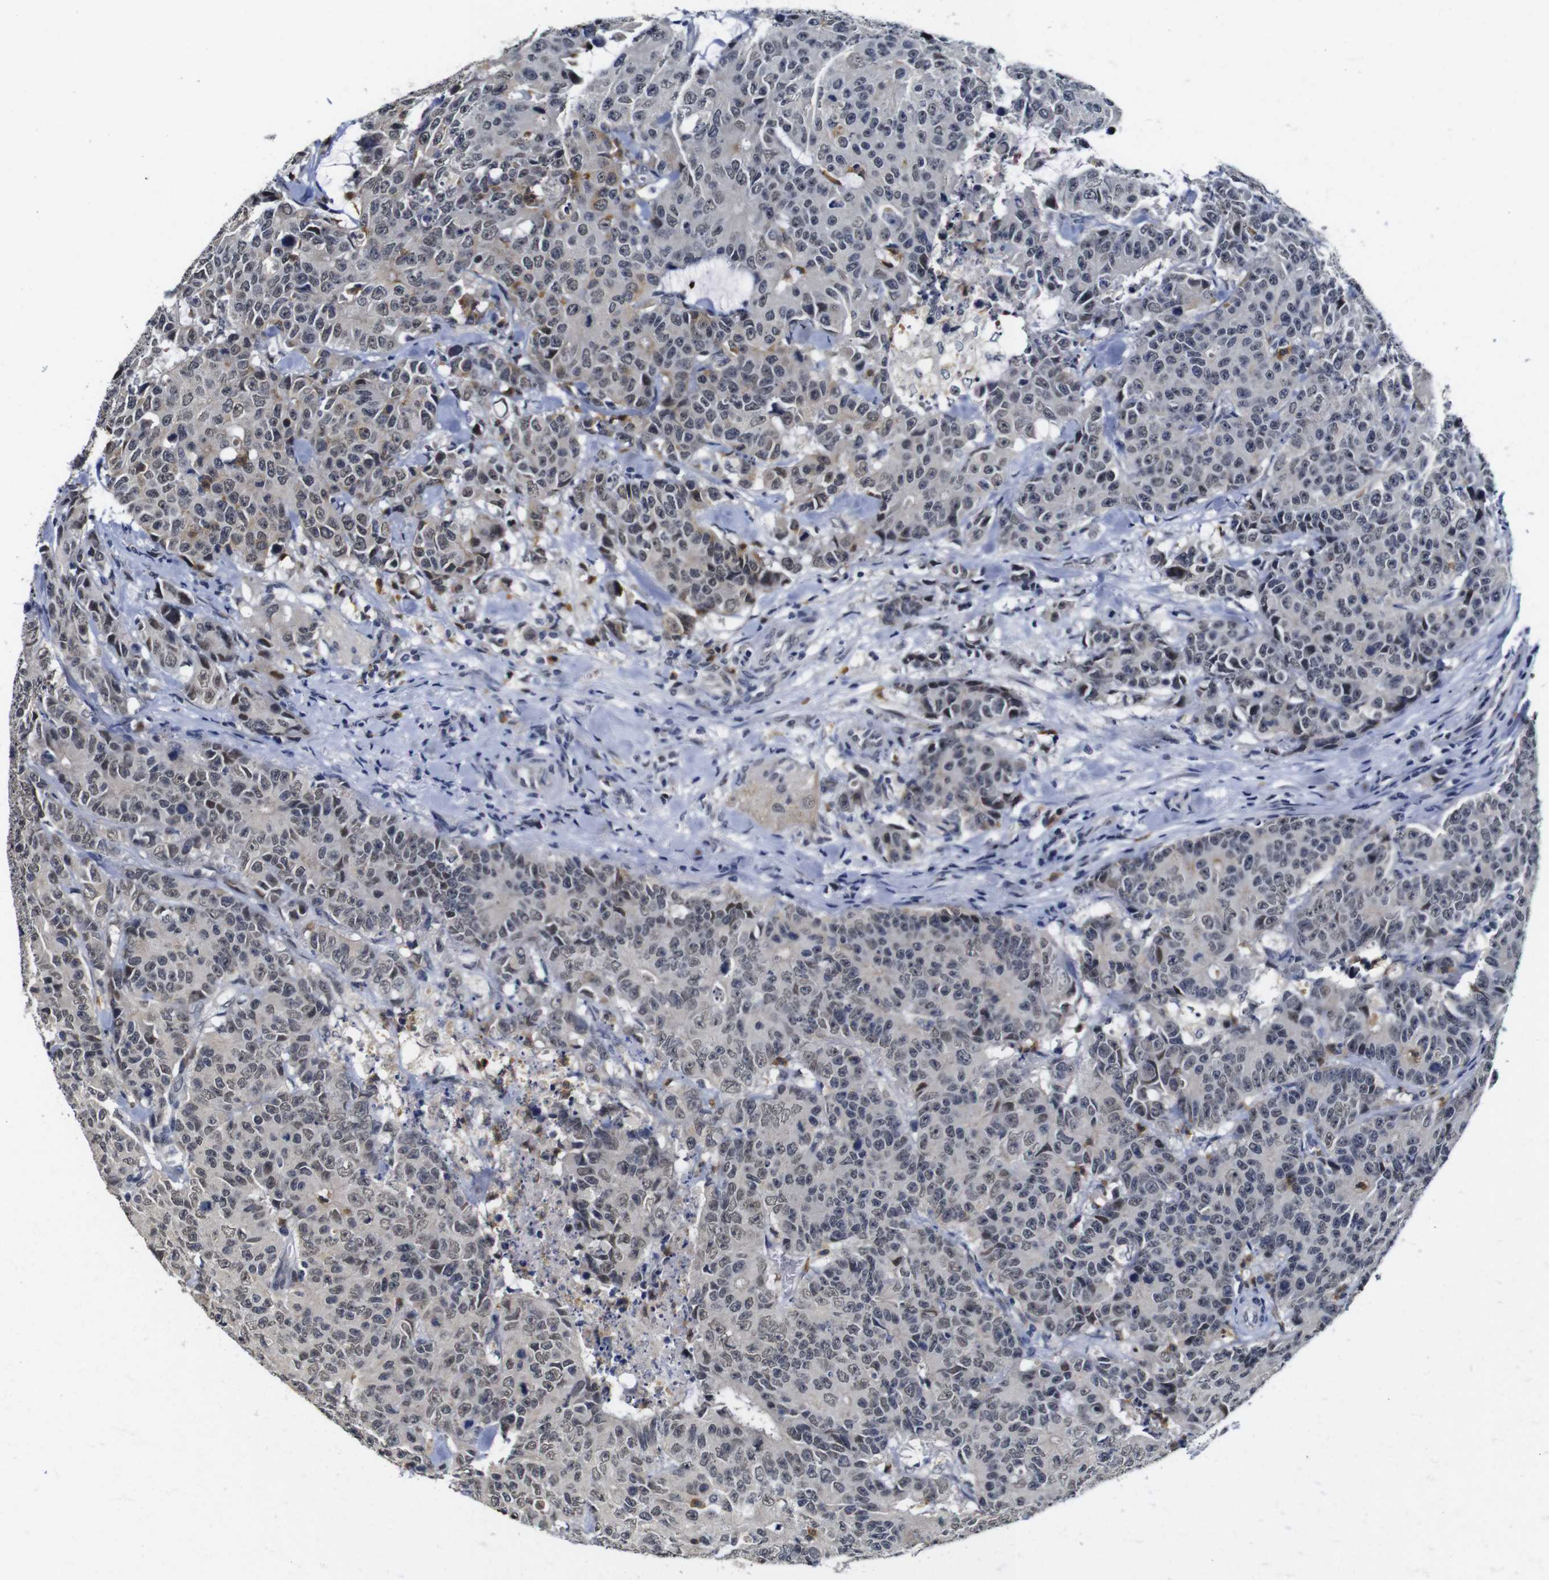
{"staining": {"intensity": "moderate", "quantity": "<25%", "location": "cytoplasmic/membranous,nuclear"}, "tissue": "colorectal cancer", "cell_type": "Tumor cells", "image_type": "cancer", "snomed": [{"axis": "morphology", "description": "Adenocarcinoma, NOS"}, {"axis": "topography", "description": "Colon"}], "caption": "Tumor cells display moderate cytoplasmic/membranous and nuclear positivity in approximately <25% of cells in colorectal adenocarcinoma.", "gene": "NTRK3", "patient": {"sex": "female", "age": 86}}